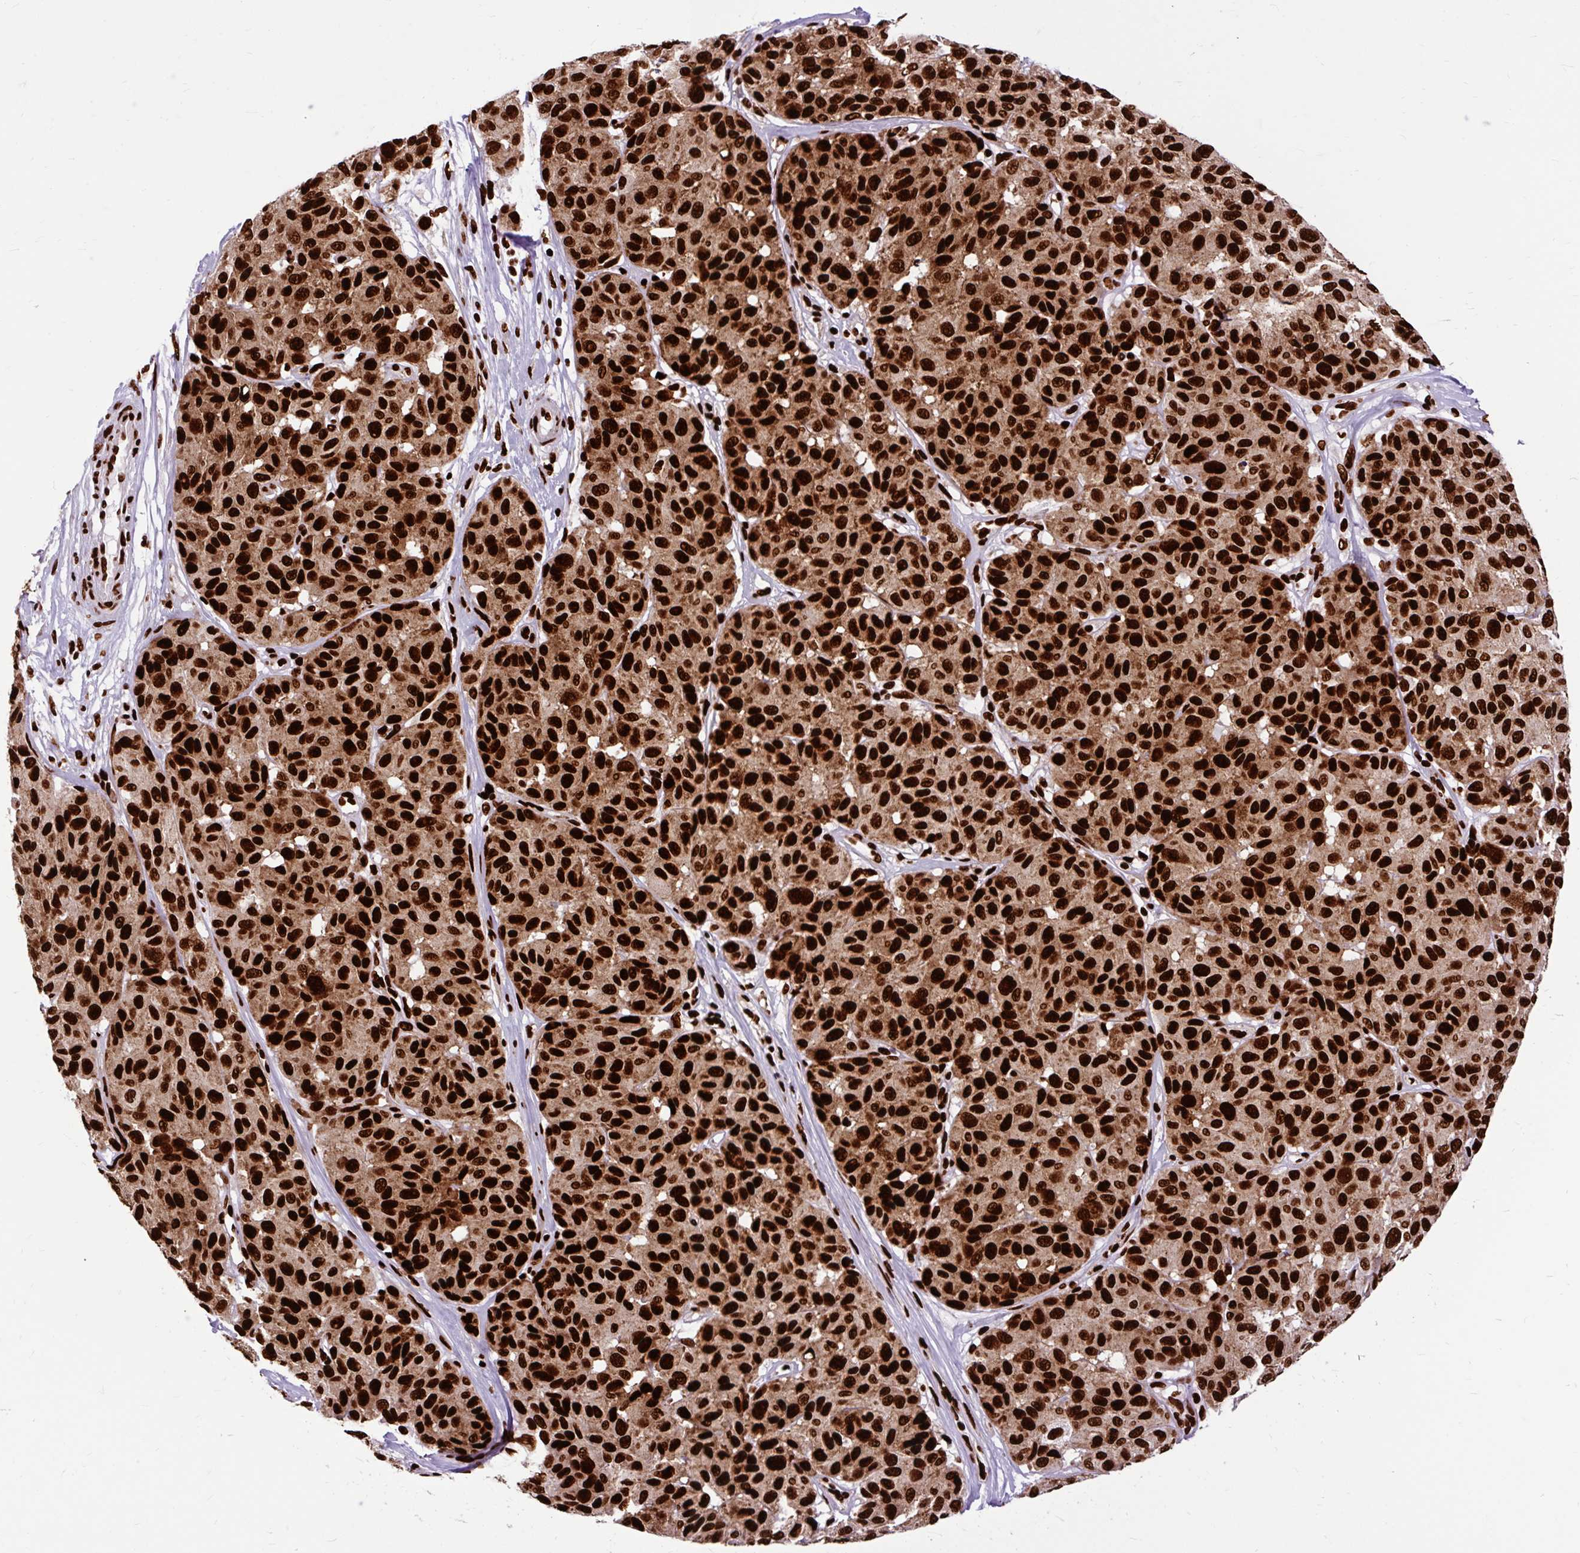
{"staining": {"intensity": "strong", "quantity": ">75%", "location": "nuclear"}, "tissue": "melanoma", "cell_type": "Tumor cells", "image_type": "cancer", "snomed": [{"axis": "morphology", "description": "Malignant melanoma, NOS"}, {"axis": "topography", "description": "Skin"}], "caption": "Immunohistochemistry (DAB) staining of human malignant melanoma reveals strong nuclear protein expression in approximately >75% of tumor cells.", "gene": "FUS", "patient": {"sex": "female", "age": 66}}